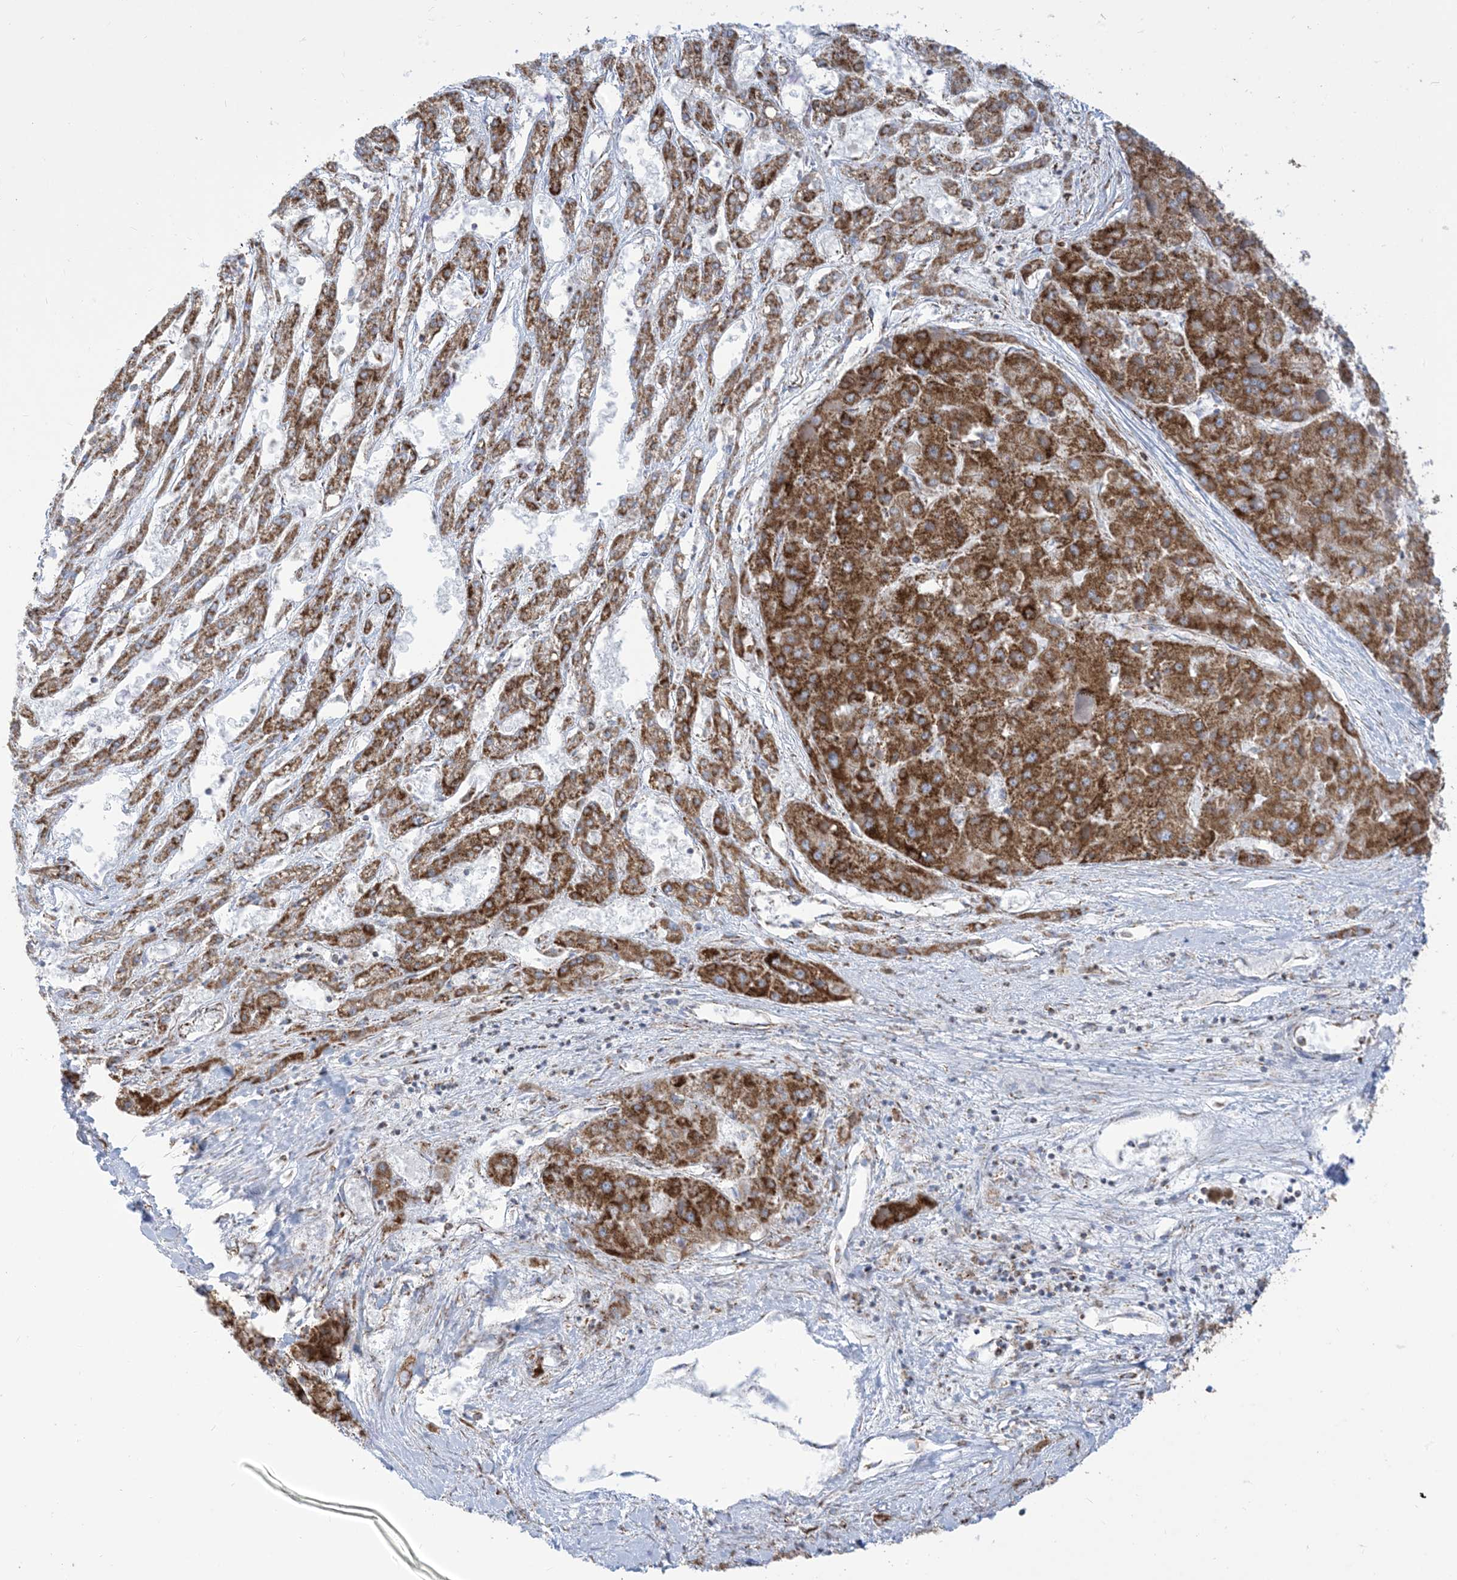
{"staining": {"intensity": "strong", "quantity": ">75%", "location": "cytoplasmic/membranous"}, "tissue": "liver cancer", "cell_type": "Tumor cells", "image_type": "cancer", "snomed": [{"axis": "morphology", "description": "Carcinoma, Hepatocellular, NOS"}, {"axis": "topography", "description": "Liver"}], "caption": "An image of liver cancer (hepatocellular carcinoma) stained for a protein reveals strong cytoplasmic/membranous brown staining in tumor cells.", "gene": "SAMM50", "patient": {"sex": "female", "age": 73}}